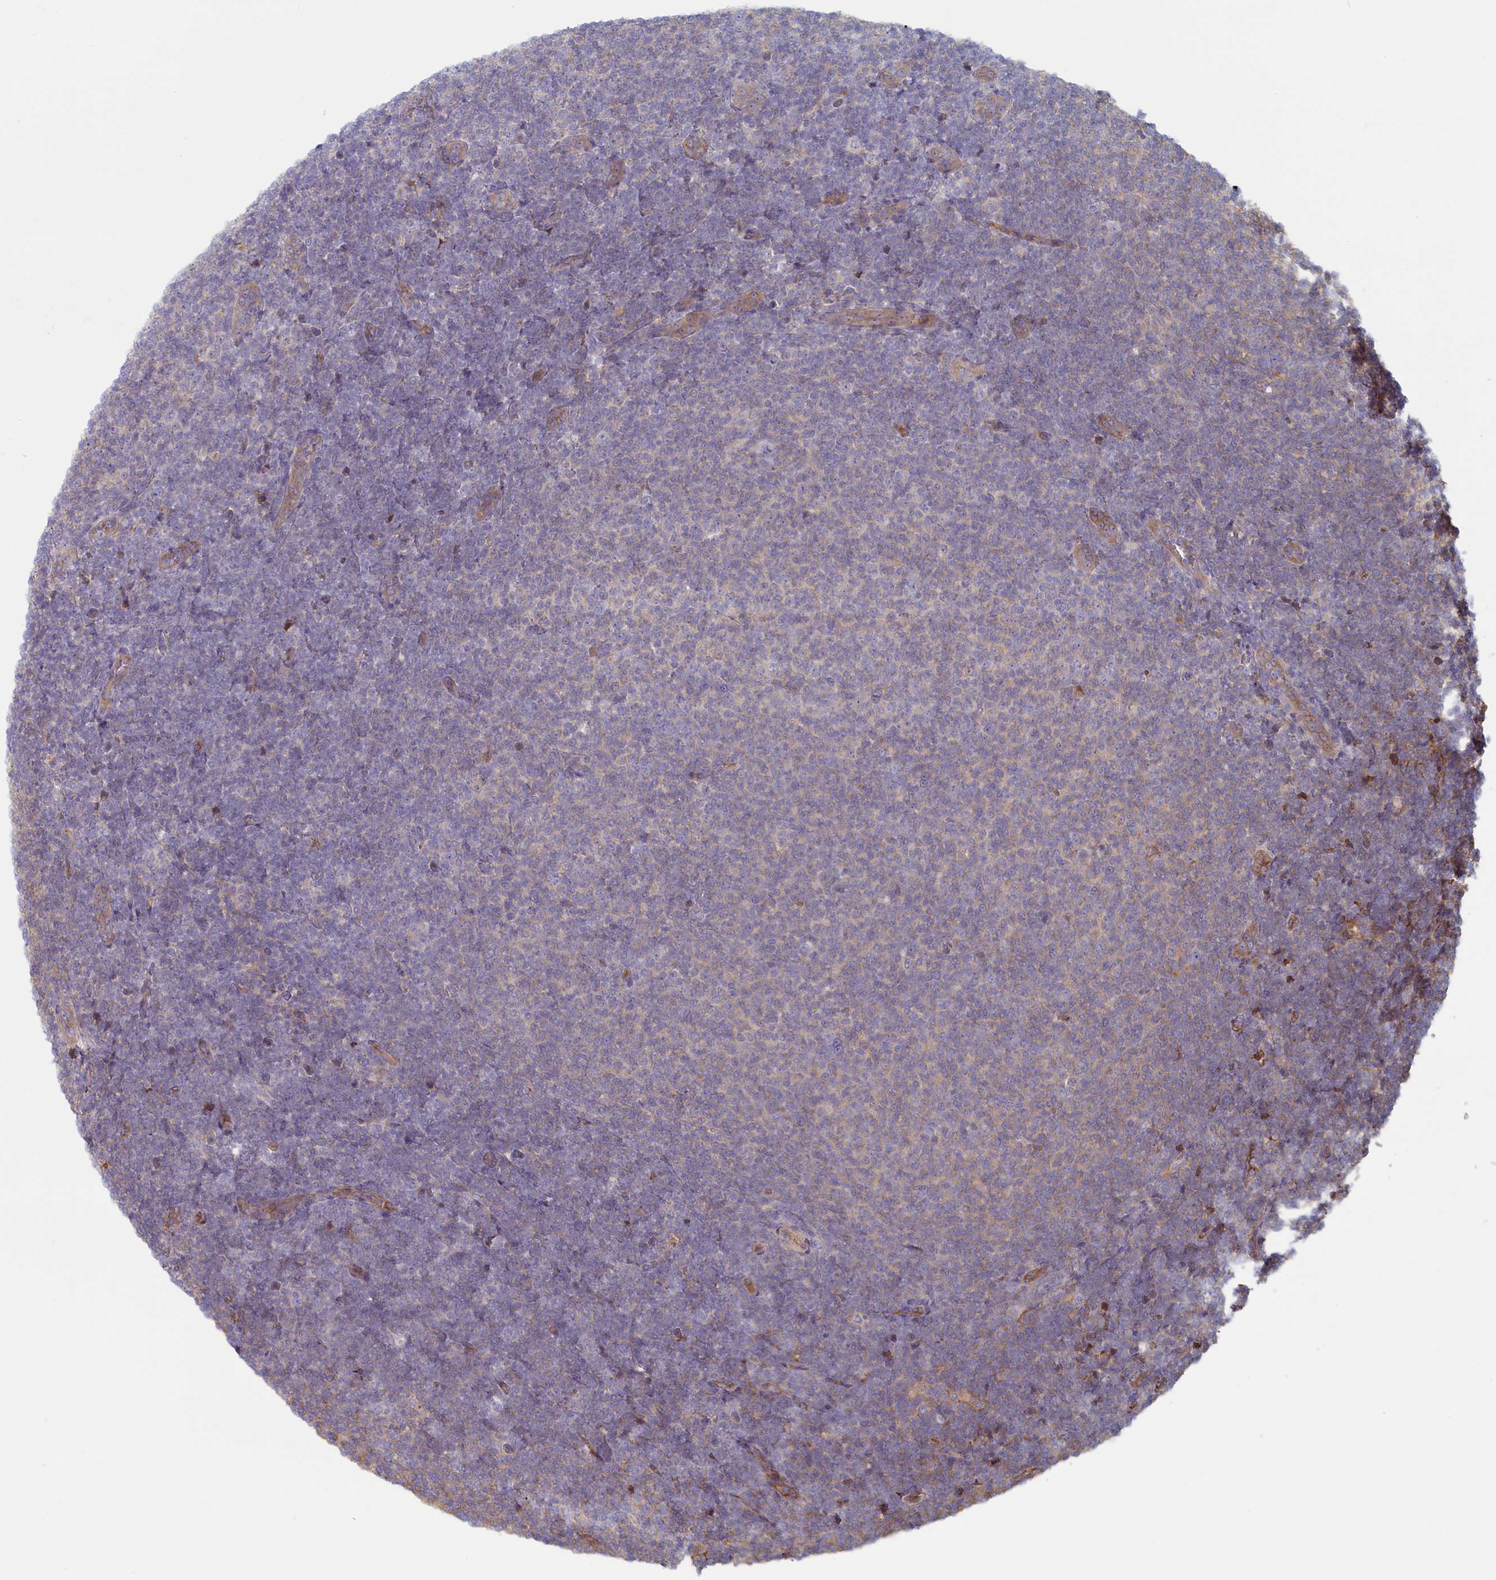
{"staining": {"intensity": "negative", "quantity": "none", "location": "none"}, "tissue": "lymphoma", "cell_type": "Tumor cells", "image_type": "cancer", "snomed": [{"axis": "morphology", "description": "Malignant lymphoma, non-Hodgkin's type, Low grade"}, {"axis": "topography", "description": "Lymph node"}], "caption": "Immunohistochemistry (IHC) image of lymphoma stained for a protein (brown), which shows no staining in tumor cells.", "gene": "STX16", "patient": {"sex": "male", "age": 66}}